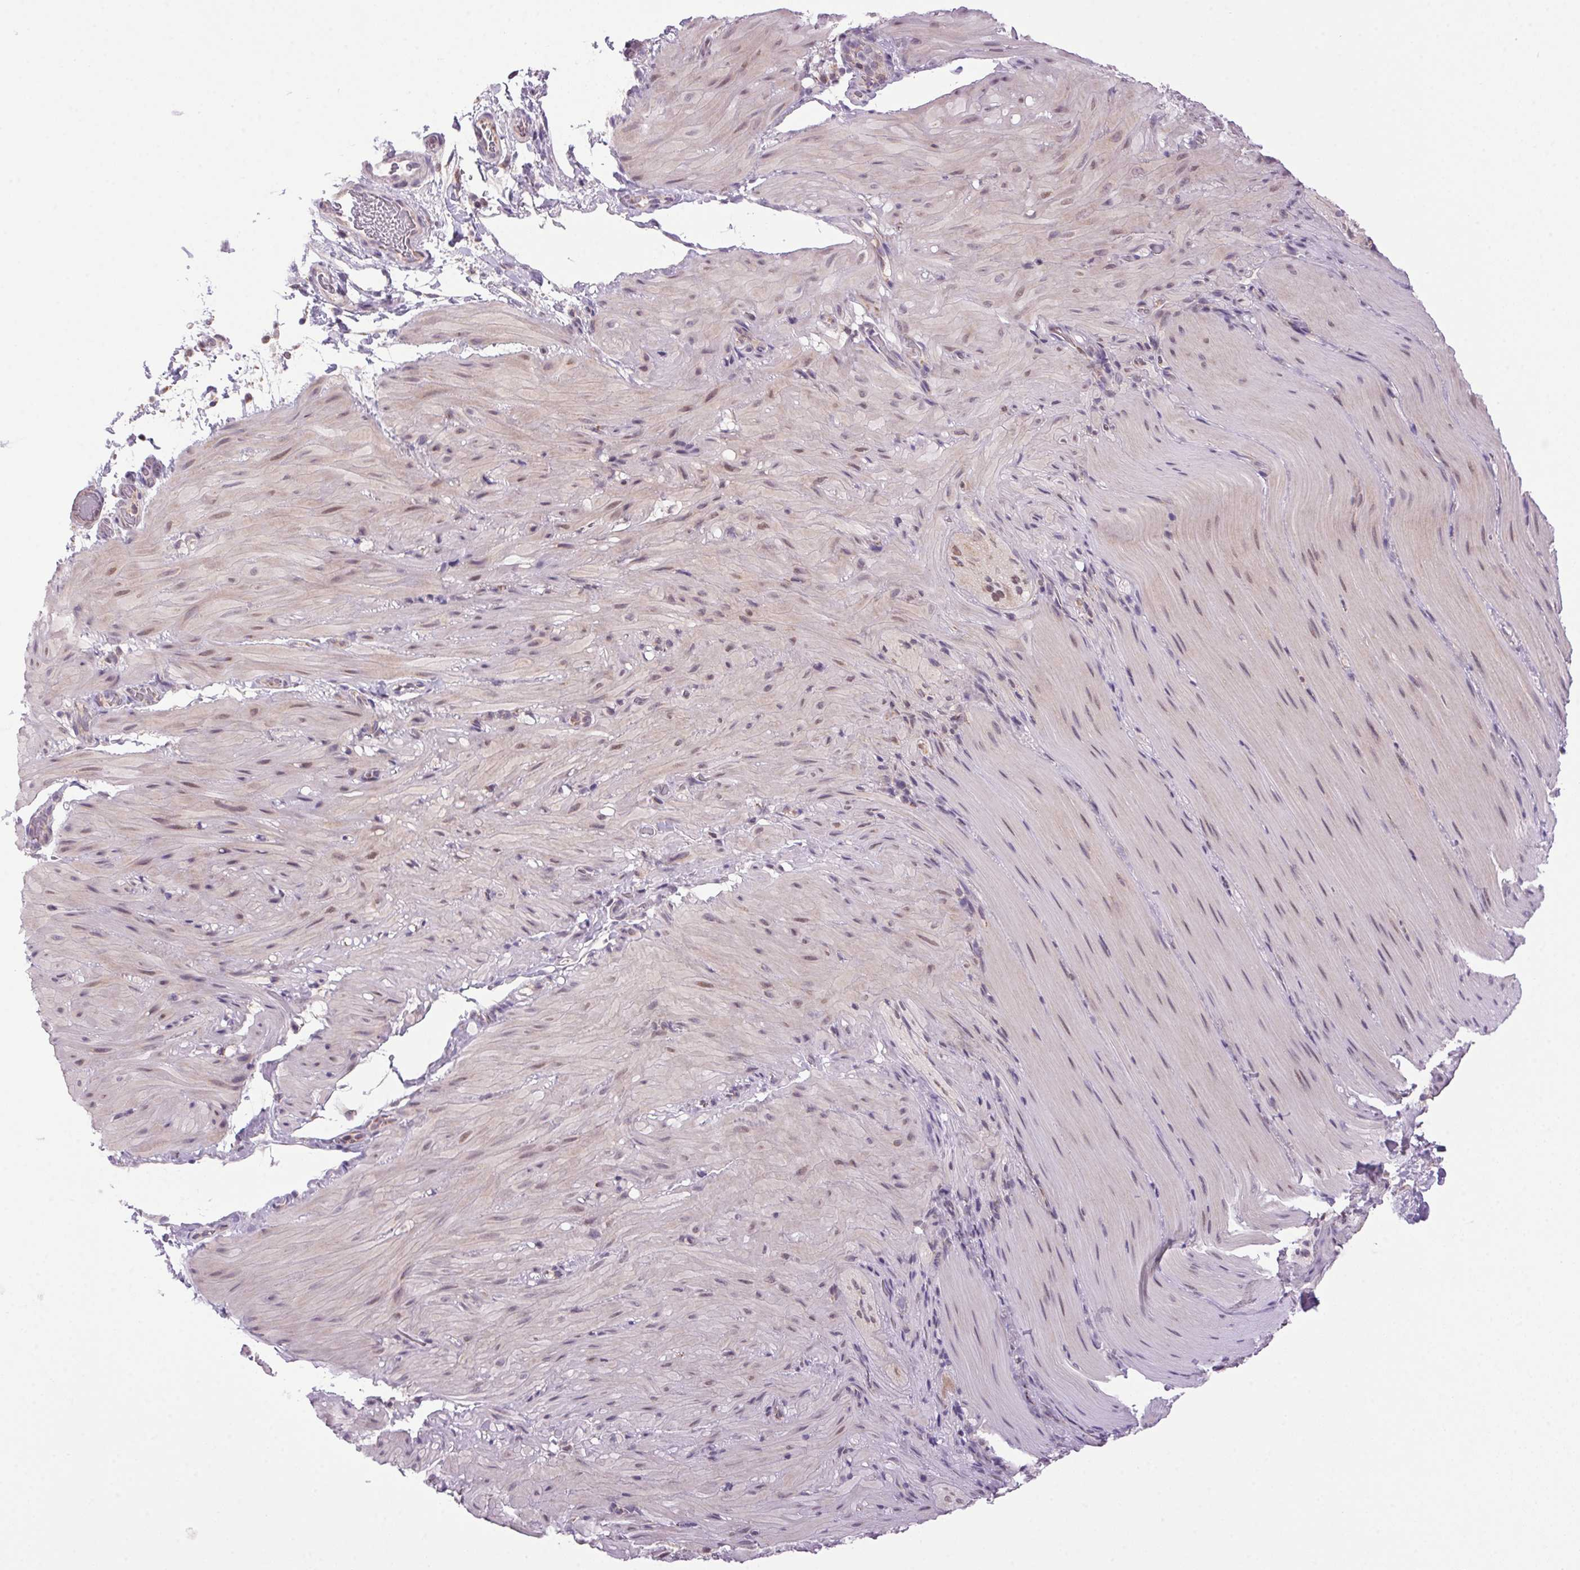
{"staining": {"intensity": "weak", "quantity": "<25%", "location": "cytoplasmic/membranous"}, "tissue": "smooth muscle", "cell_type": "Smooth muscle cells", "image_type": "normal", "snomed": [{"axis": "morphology", "description": "Normal tissue, NOS"}, {"axis": "topography", "description": "Smooth muscle"}, {"axis": "topography", "description": "Colon"}], "caption": "The immunohistochemistry (IHC) image has no significant staining in smooth muscle cells of smooth muscle. (DAB (3,3'-diaminobenzidine) immunohistochemistry visualized using brightfield microscopy, high magnification).", "gene": "AKR1E2", "patient": {"sex": "male", "age": 73}}